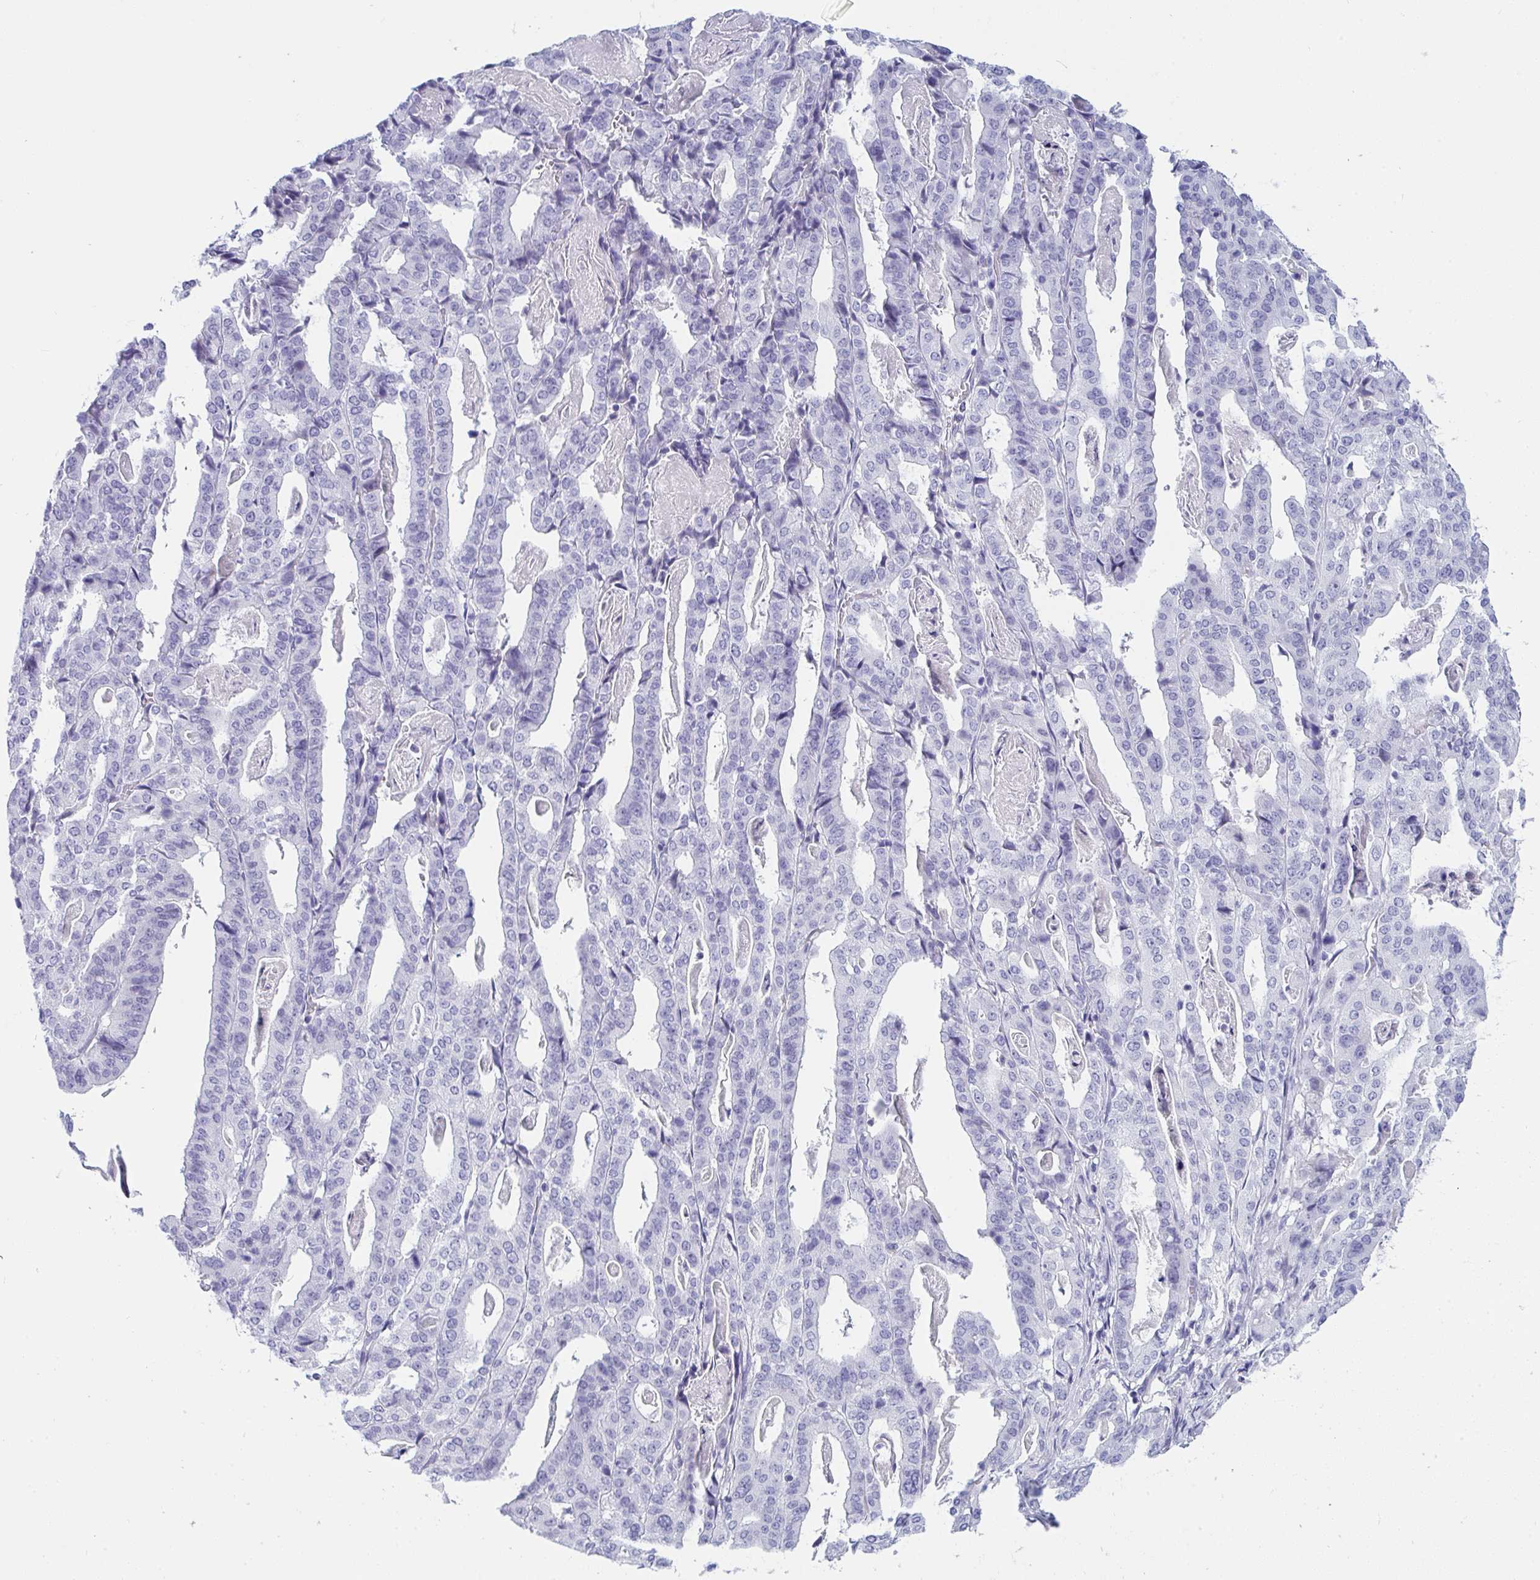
{"staining": {"intensity": "negative", "quantity": "none", "location": "none"}, "tissue": "stomach cancer", "cell_type": "Tumor cells", "image_type": "cancer", "snomed": [{"axis": "morphology", "description": "Adenocarcinoma, NOS"}, {"axis": "topography", "description": "Stomach"}], "caption": "Human stomach cancer stained for a protein using immunohistochemistry reveals no staining in tumor cells.", "gene": "PRDM9", "patient": {"sex": "male", "age": 48}}